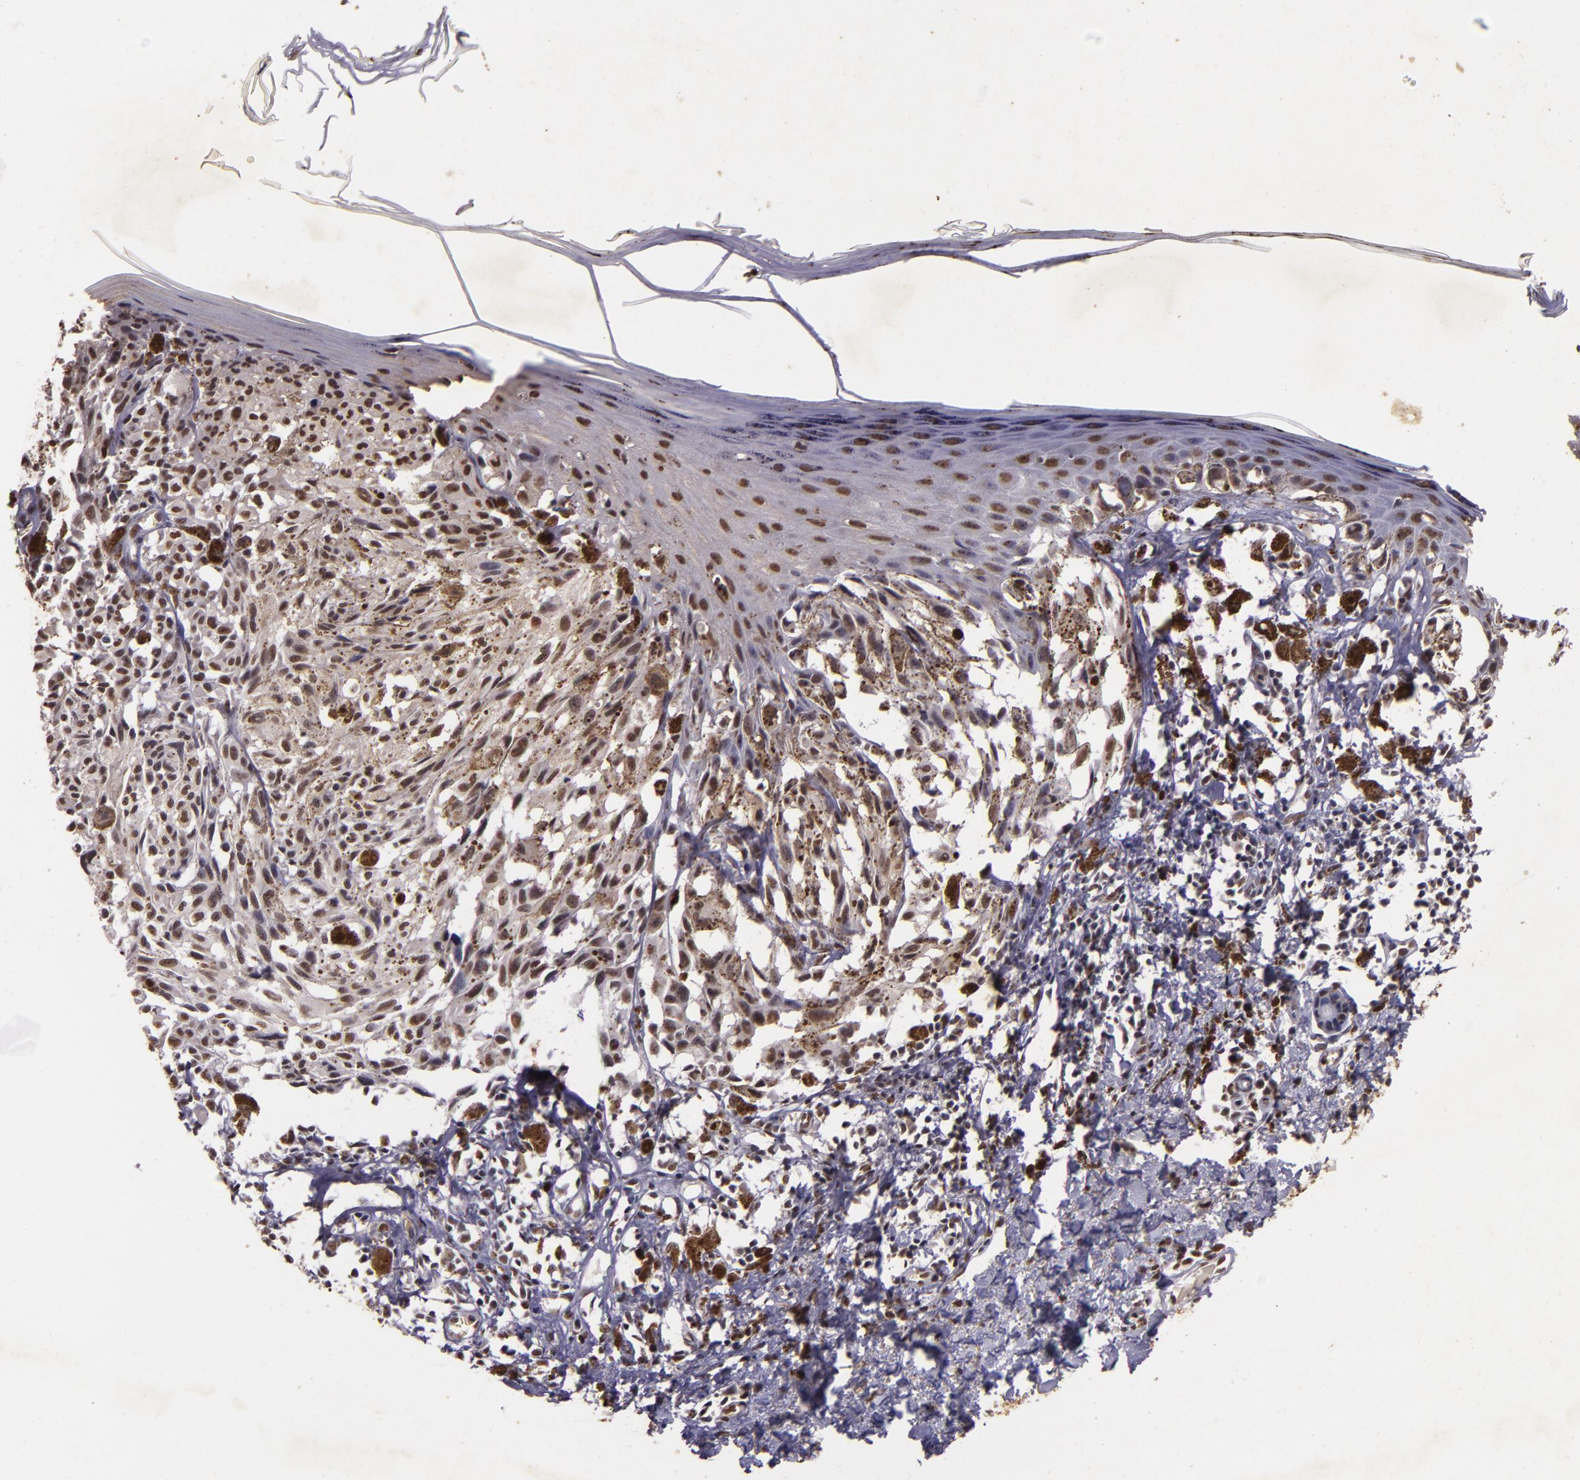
{"staining": {"intensity": "weak", "quantity": ">75%", "location": "nuclear"}, "tissue": "melanoma", "cell_type": "Tumor cells", "image_type": "cancer", "snomed": [{"axis": "morphology", "description": "Malignant melanoma, NOS"}, {"axis": "topography", "description": "Skin"}], "caption": "The histopathology image displays staining of malignant melanoma, revealing weak nuclear protein positivity (brown color) within tumor cells. The protein is shown in brown color, while the nuclei are stained blue.", "gene": "CBX3", "patient": {"sex": "female", "age": 72}}